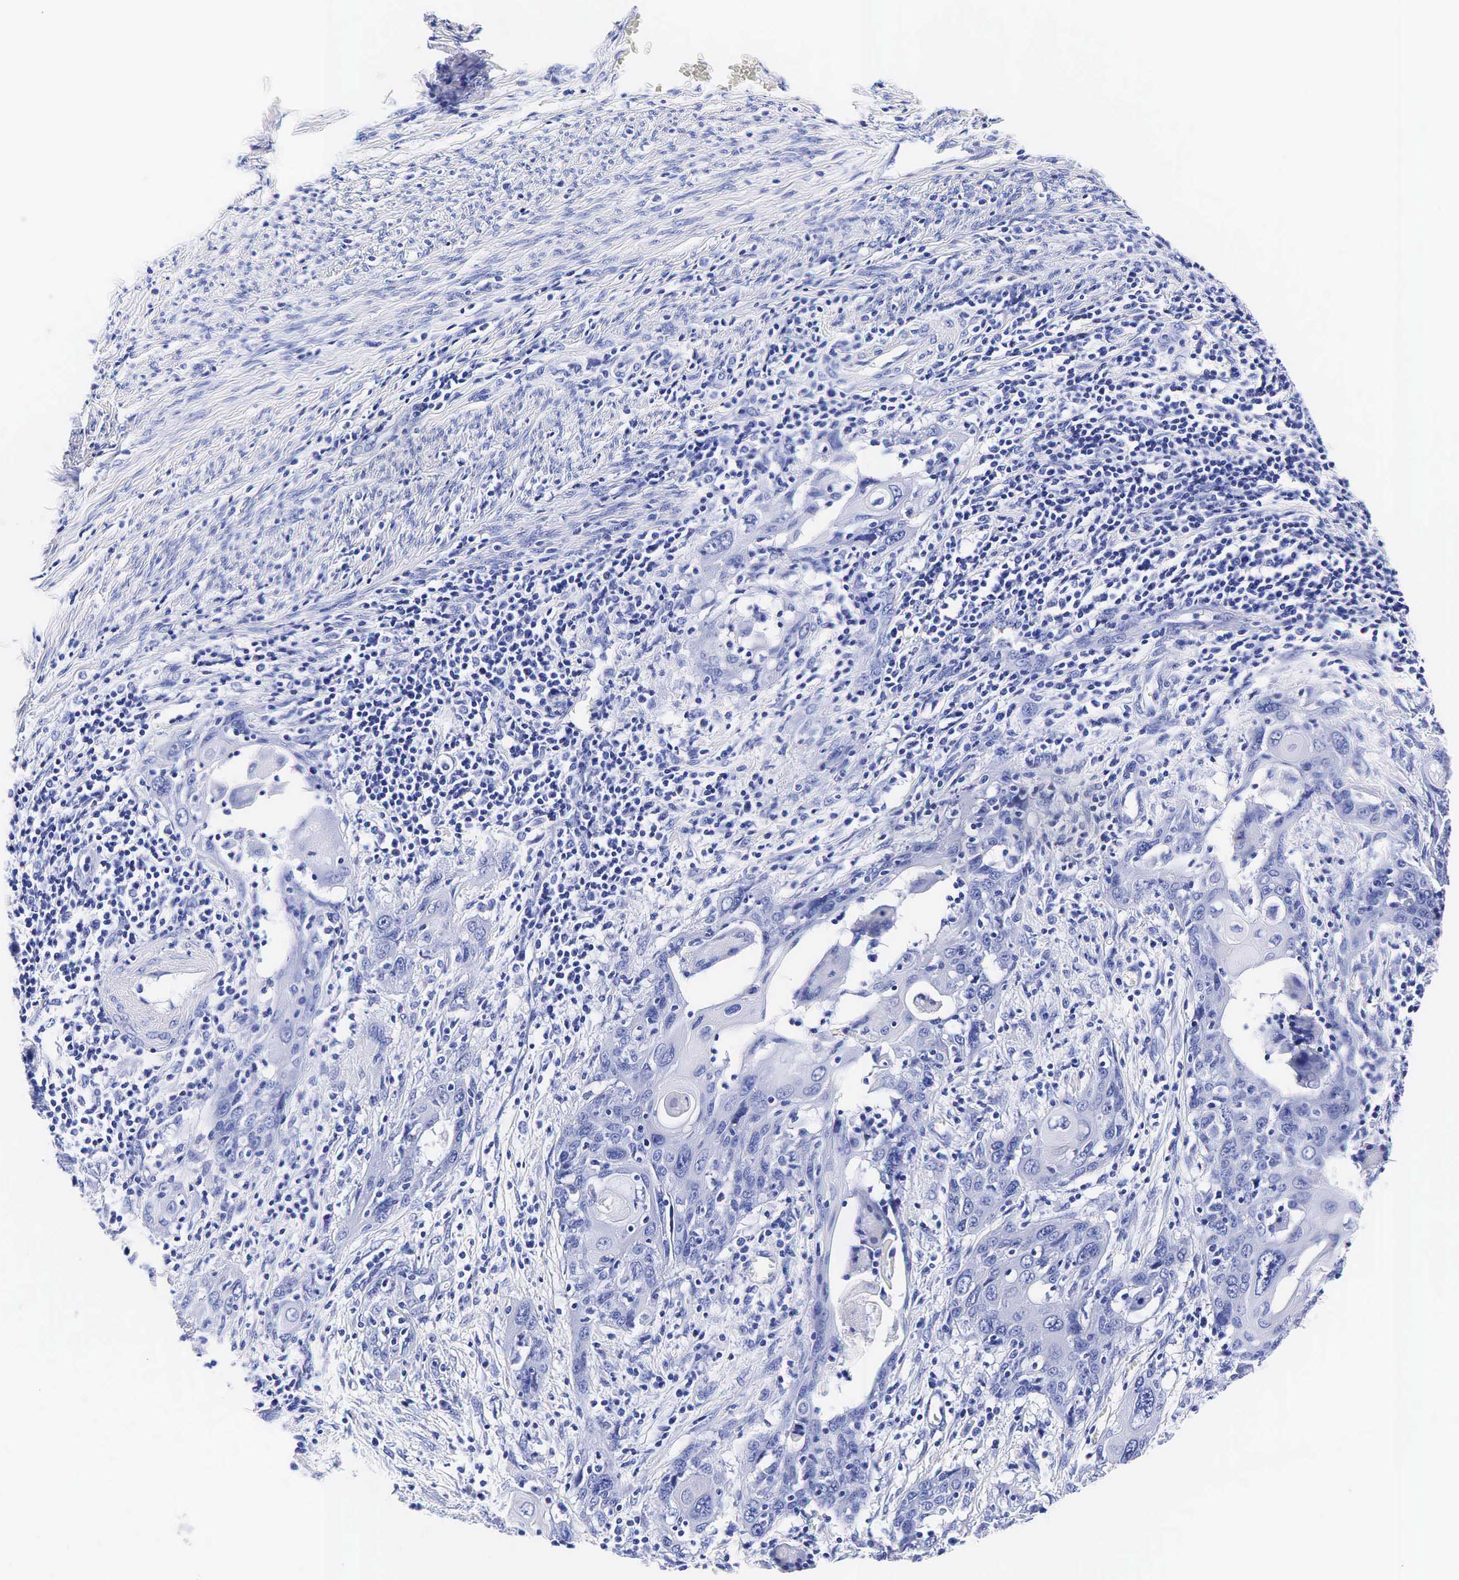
{"staining": {"intensity": "negative", "quantity": "none", "location": "none"}, "tissue": "cervical cancer", "cell_type": "Tumor cells", "image_type": "cancer", "snomed": [{"axis": "morphology", "description": "Squamous cell carcinoma, NOS"}, {"axis": "topography", "description": "Cervix"}], "caption": "Tumor cells show no significant protein expression in cervical cancer (squamous cell carcinoma).", "gene": "KLK3", "patient": {"sex": "female", "age": 54}}